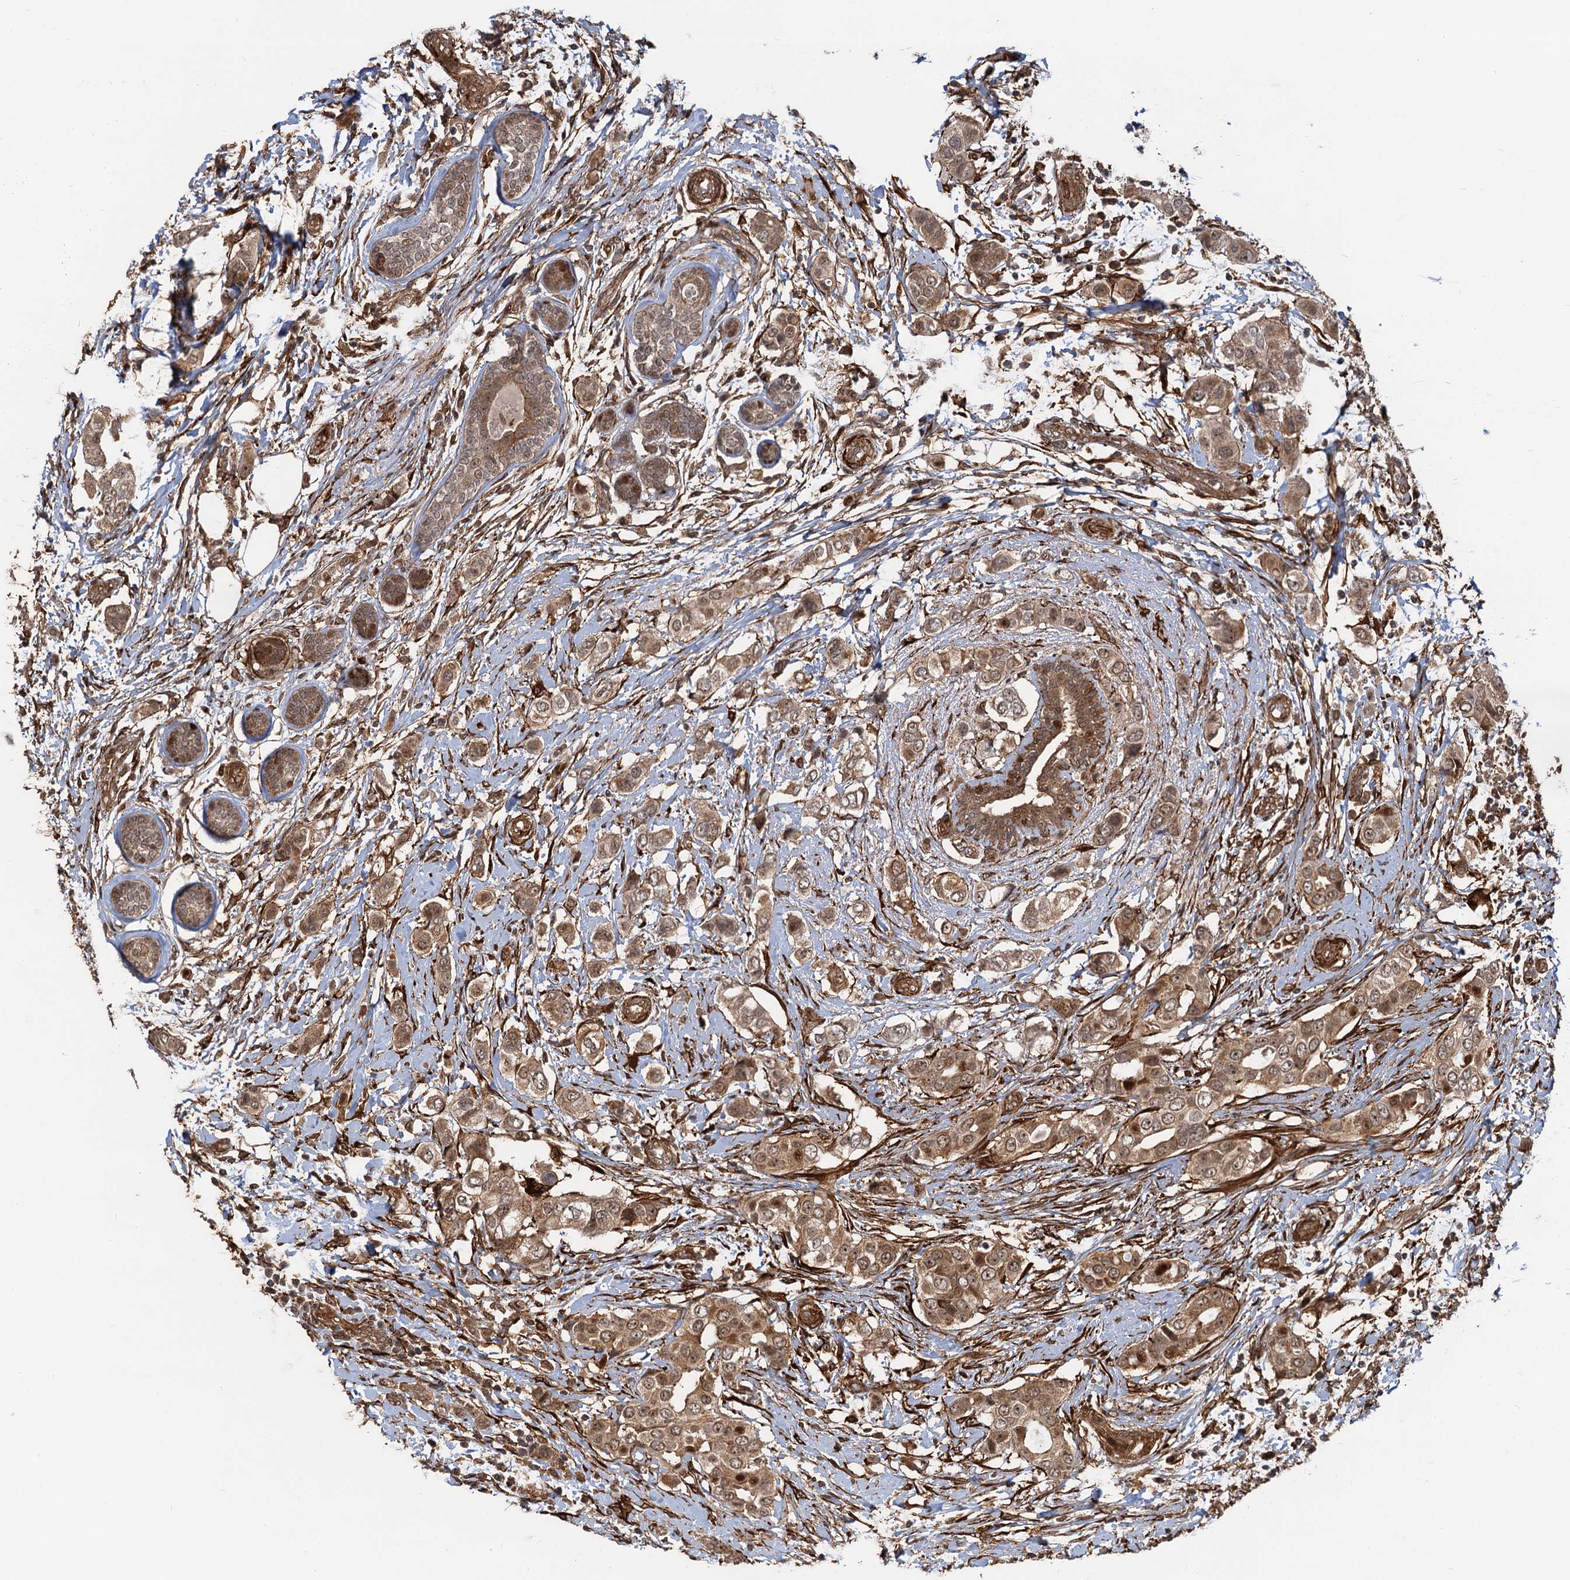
{"staining": {"intensity": "moderate", "quantity": ">75%", "location": "cytoplasmic/membranous,nuclear"}, "tissue": "breast cancer", "cell_type": "Tumor cells", "image_type": "cancer", "snomed": [{"axis": "morphology", "description": "Lobular carcinoma"}, {"axis": "topography", "description": "Breast"}], "caption": "Lobular carcinoma (breast) stained for a protein (brown) exhibits moderate cytoplasmic/membranous and nuclear positive expression in approximately >75% of tumor cells.", "gene": "SNRNP25", "patient": {"sex": "female", "age": 51}}